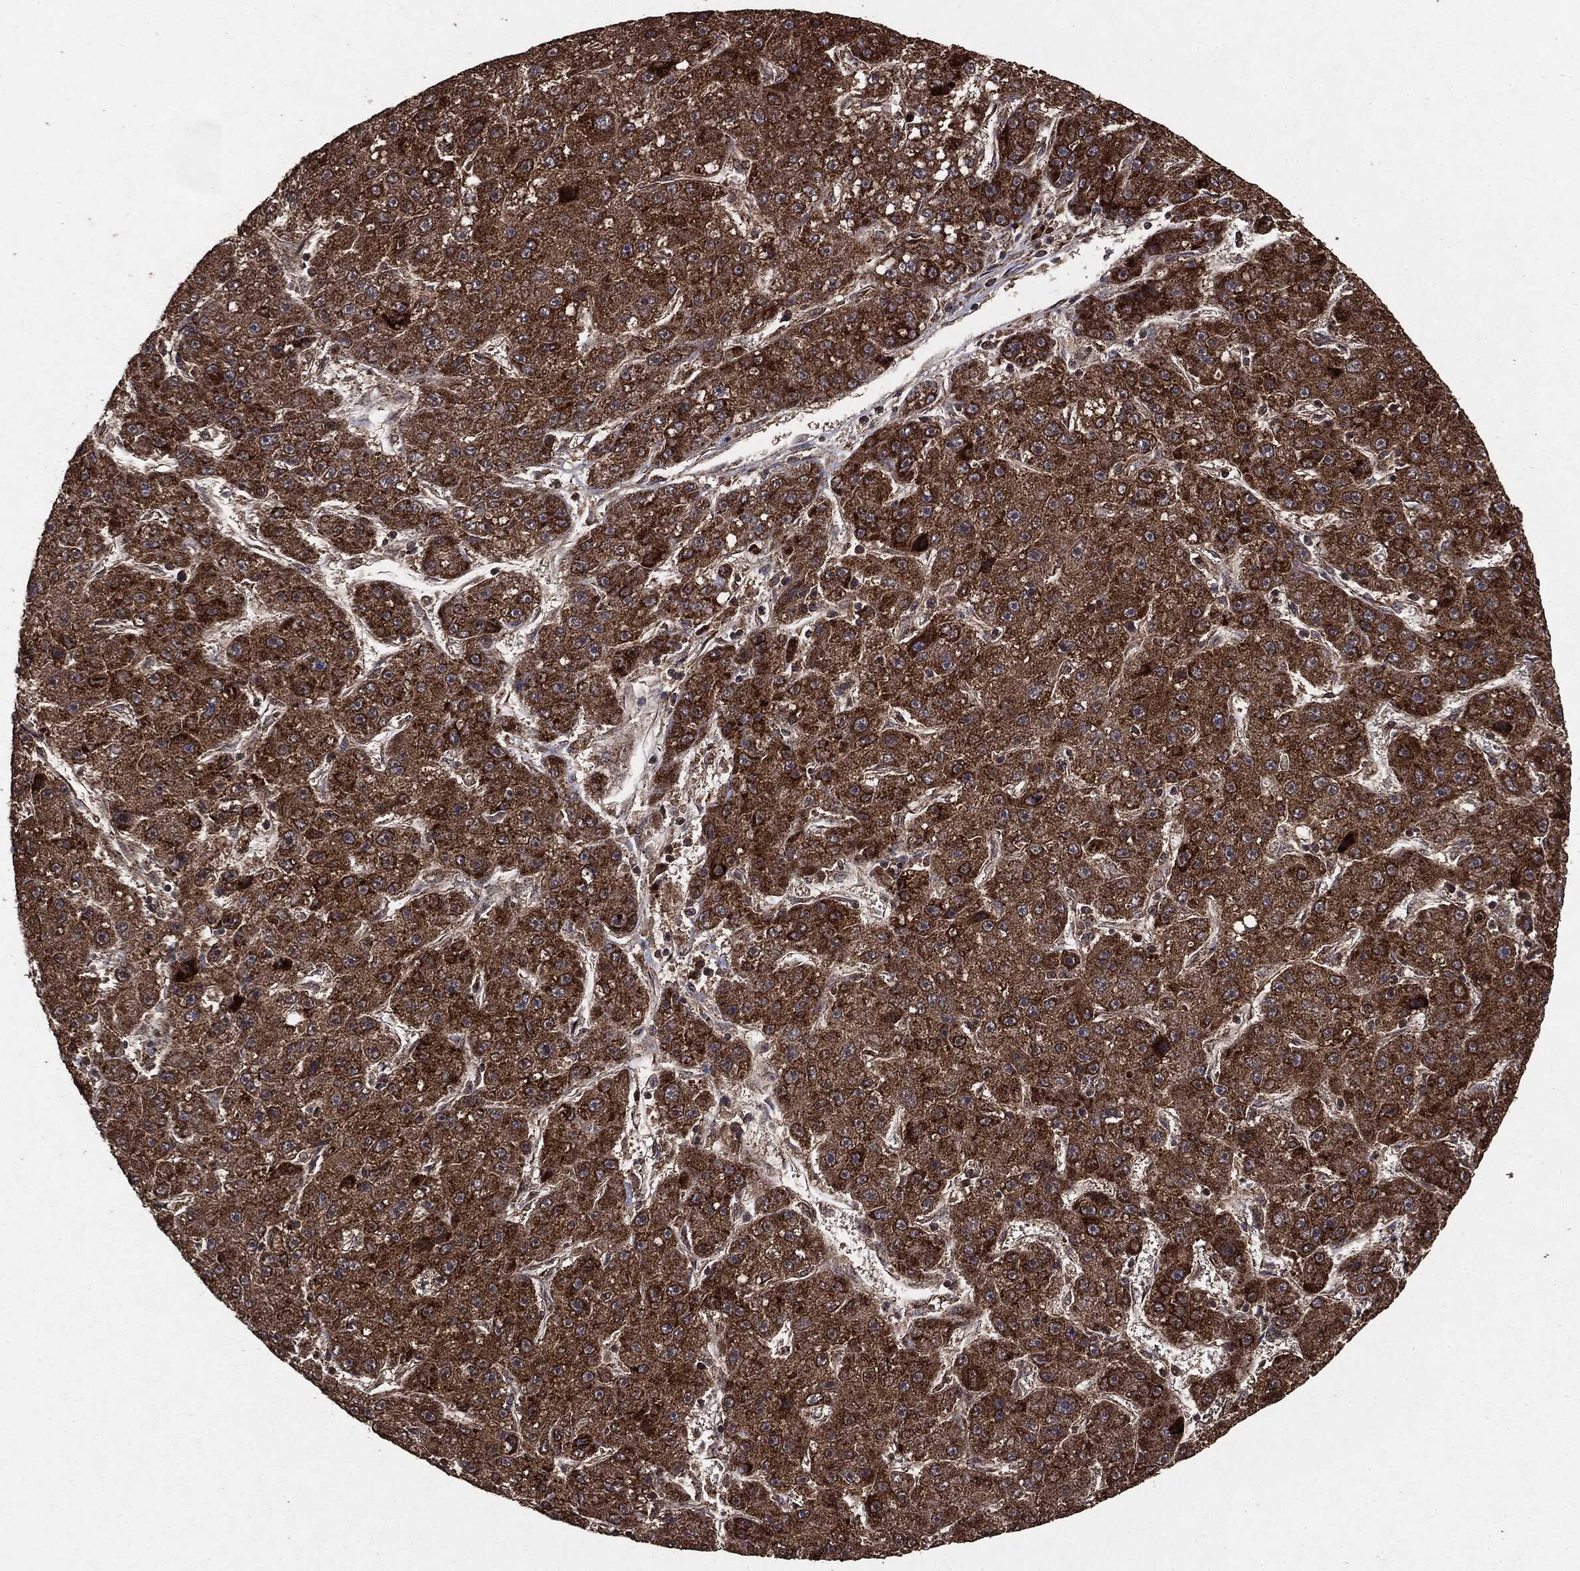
{"staining": {"intensity": "strong", "quantity": ">75%", "location": "cytoplasmic/membranous"}, "tissue": "liver cancer", "cell_type": "Tumor cells", "image_type": "cancer", "snomed": [{"axis": "morphology", "description": "Carcinoma, Hepatocellular, NOS"}, {"axis": "topography", "description": "Liver"}], "caption": "Immunohistochemical staining of liver cancer reveals high levels of strong cytoplasmic/membranous protein expression in approximately >75% of tumor cells. (DAB (3,3'-diaminobenzidine) = brown stain, brightfield microscopy at high magnification).", "gene": "MTOR", "patient": {"sex": "male", "age": 67}}